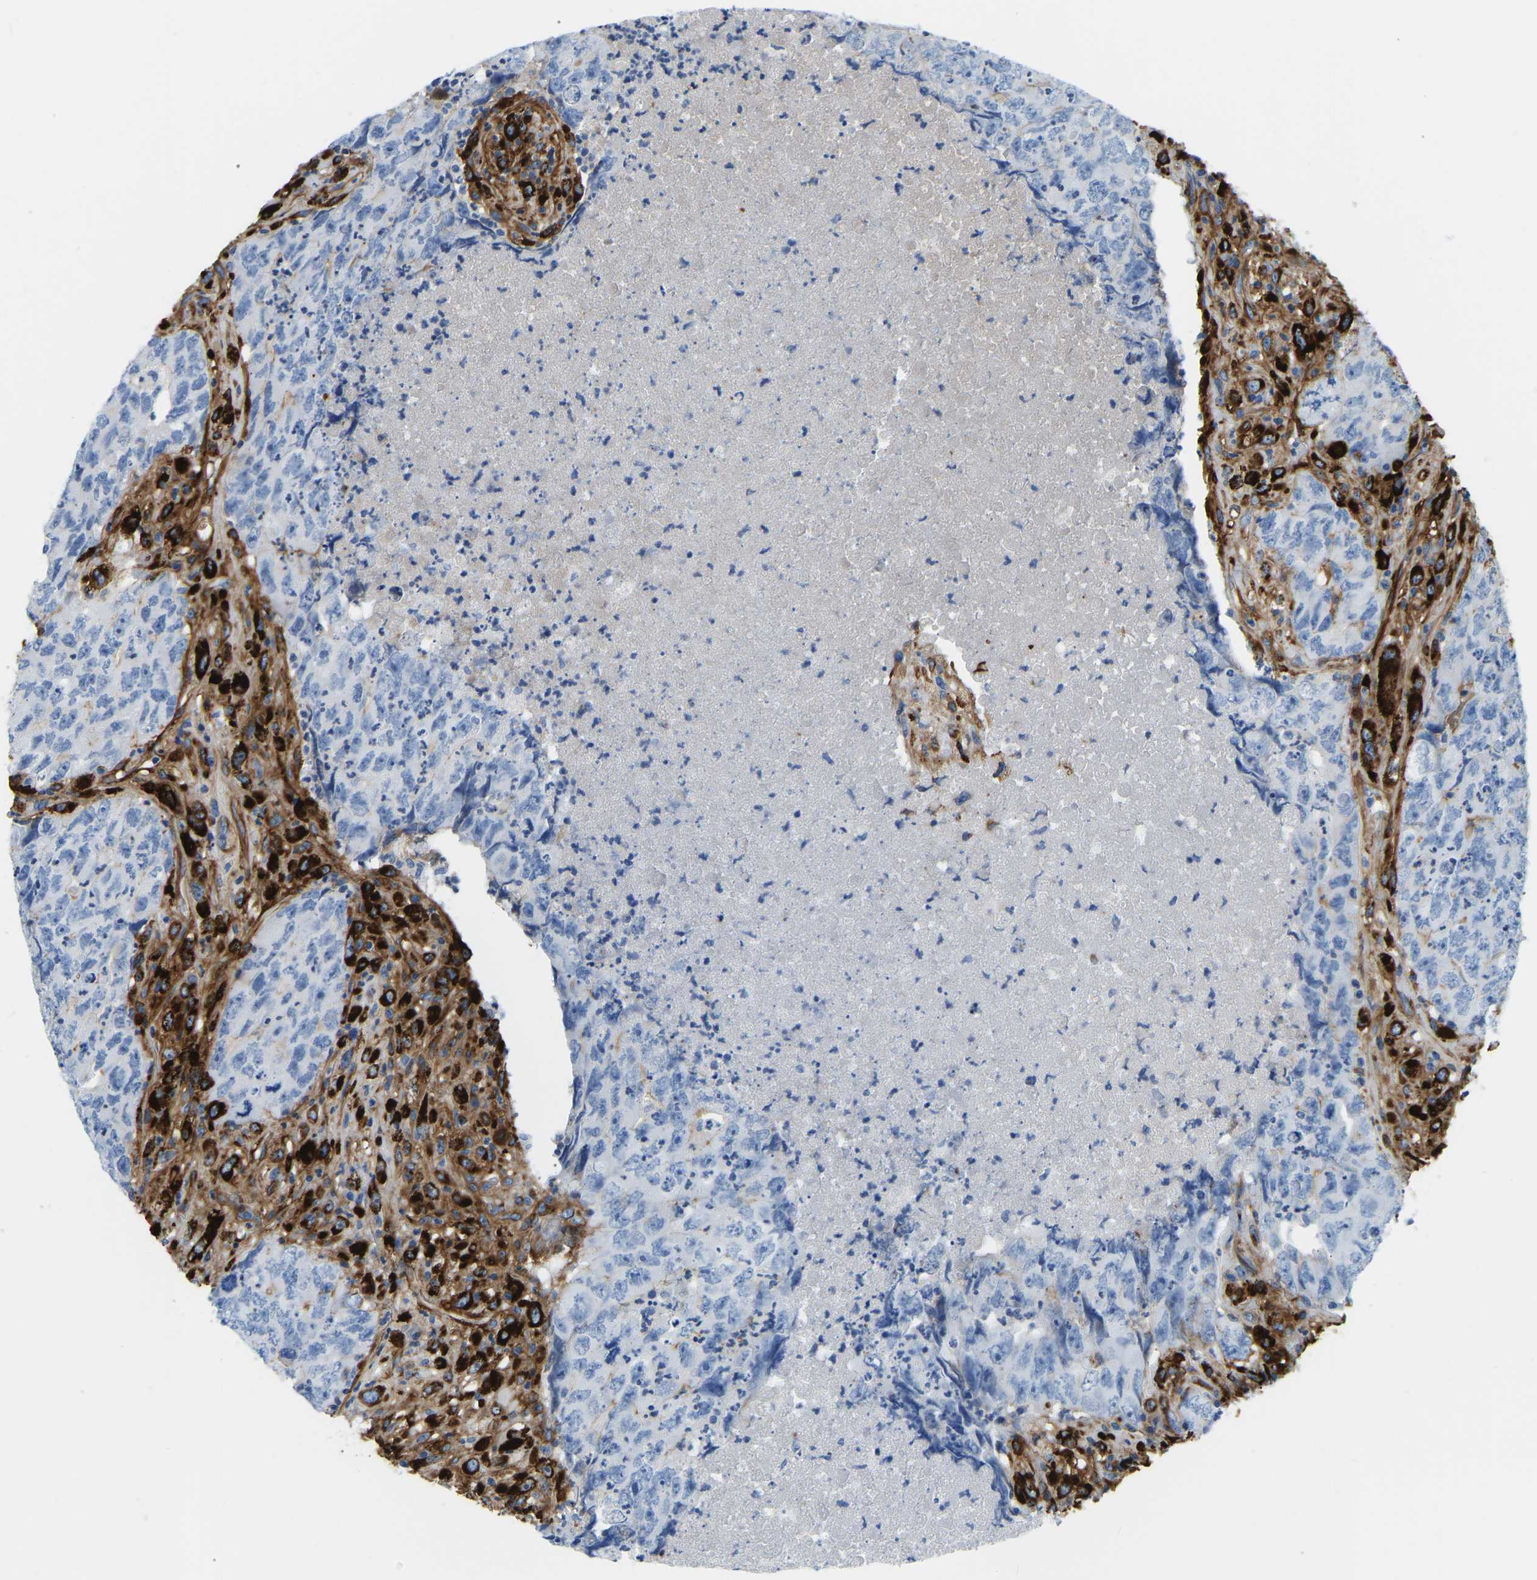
{"staining": {"intensity": "negative", "quantity": "none", "location": "none"}, "tissue": "testis cancer", "cell_type": "Tumor cells", "image_type": "cancer", "snomed": [{"axis": "morphology", "description": "Carcinoma, Embryonal, NOS"}, {"axis": "topography", "description": "Testis"}], "caption": "Testis embryonal carcinoma stained for a protein using immunohistochemistry demonstrates no expression tumor cells.", "gene": "COL15A1", "patient": {"sex": "male", "age": 32}}